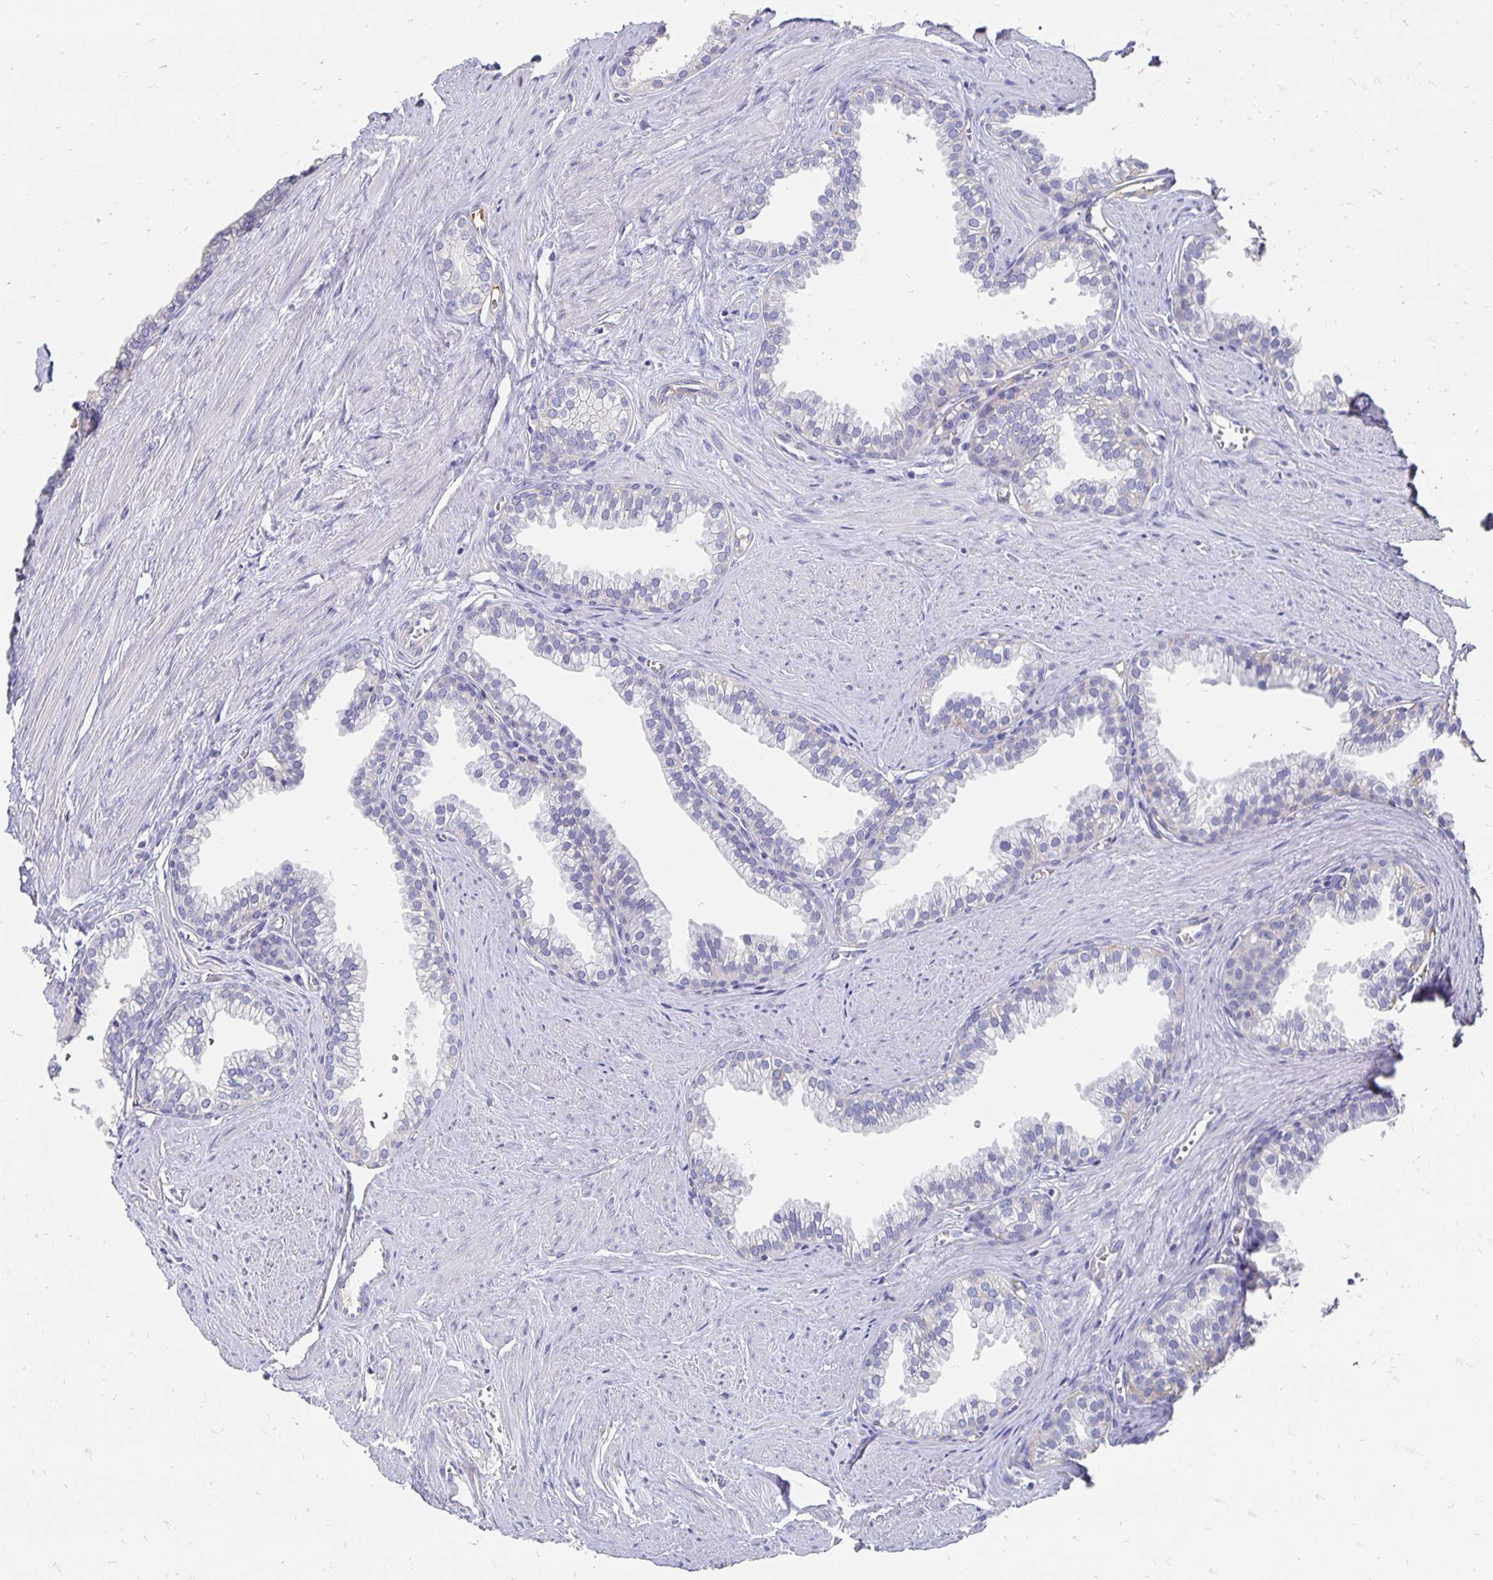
{"staining": {"intensity": "negative", "quantity": "none", "location": "none"}, "tissue": "prostate", "cell_type": "Glandular cells", "image_type": "normal", "snomed": [{"axis": "morphology", "description": "Normal tissue, NOS"}, {"axis": "topography", "description": "Prostate"}, {"axis": "topography", "description": "Peripheral nerve tissue"}], "caption": "A micrograph of human prostate is negative for staining in glandular cells. (DAB (3,3'-diaminobenzidine) IHC visualized using brightfield microscopy, high magnification).", "gene": "APOB", "patient": {"sex": "male", "age": 55}}